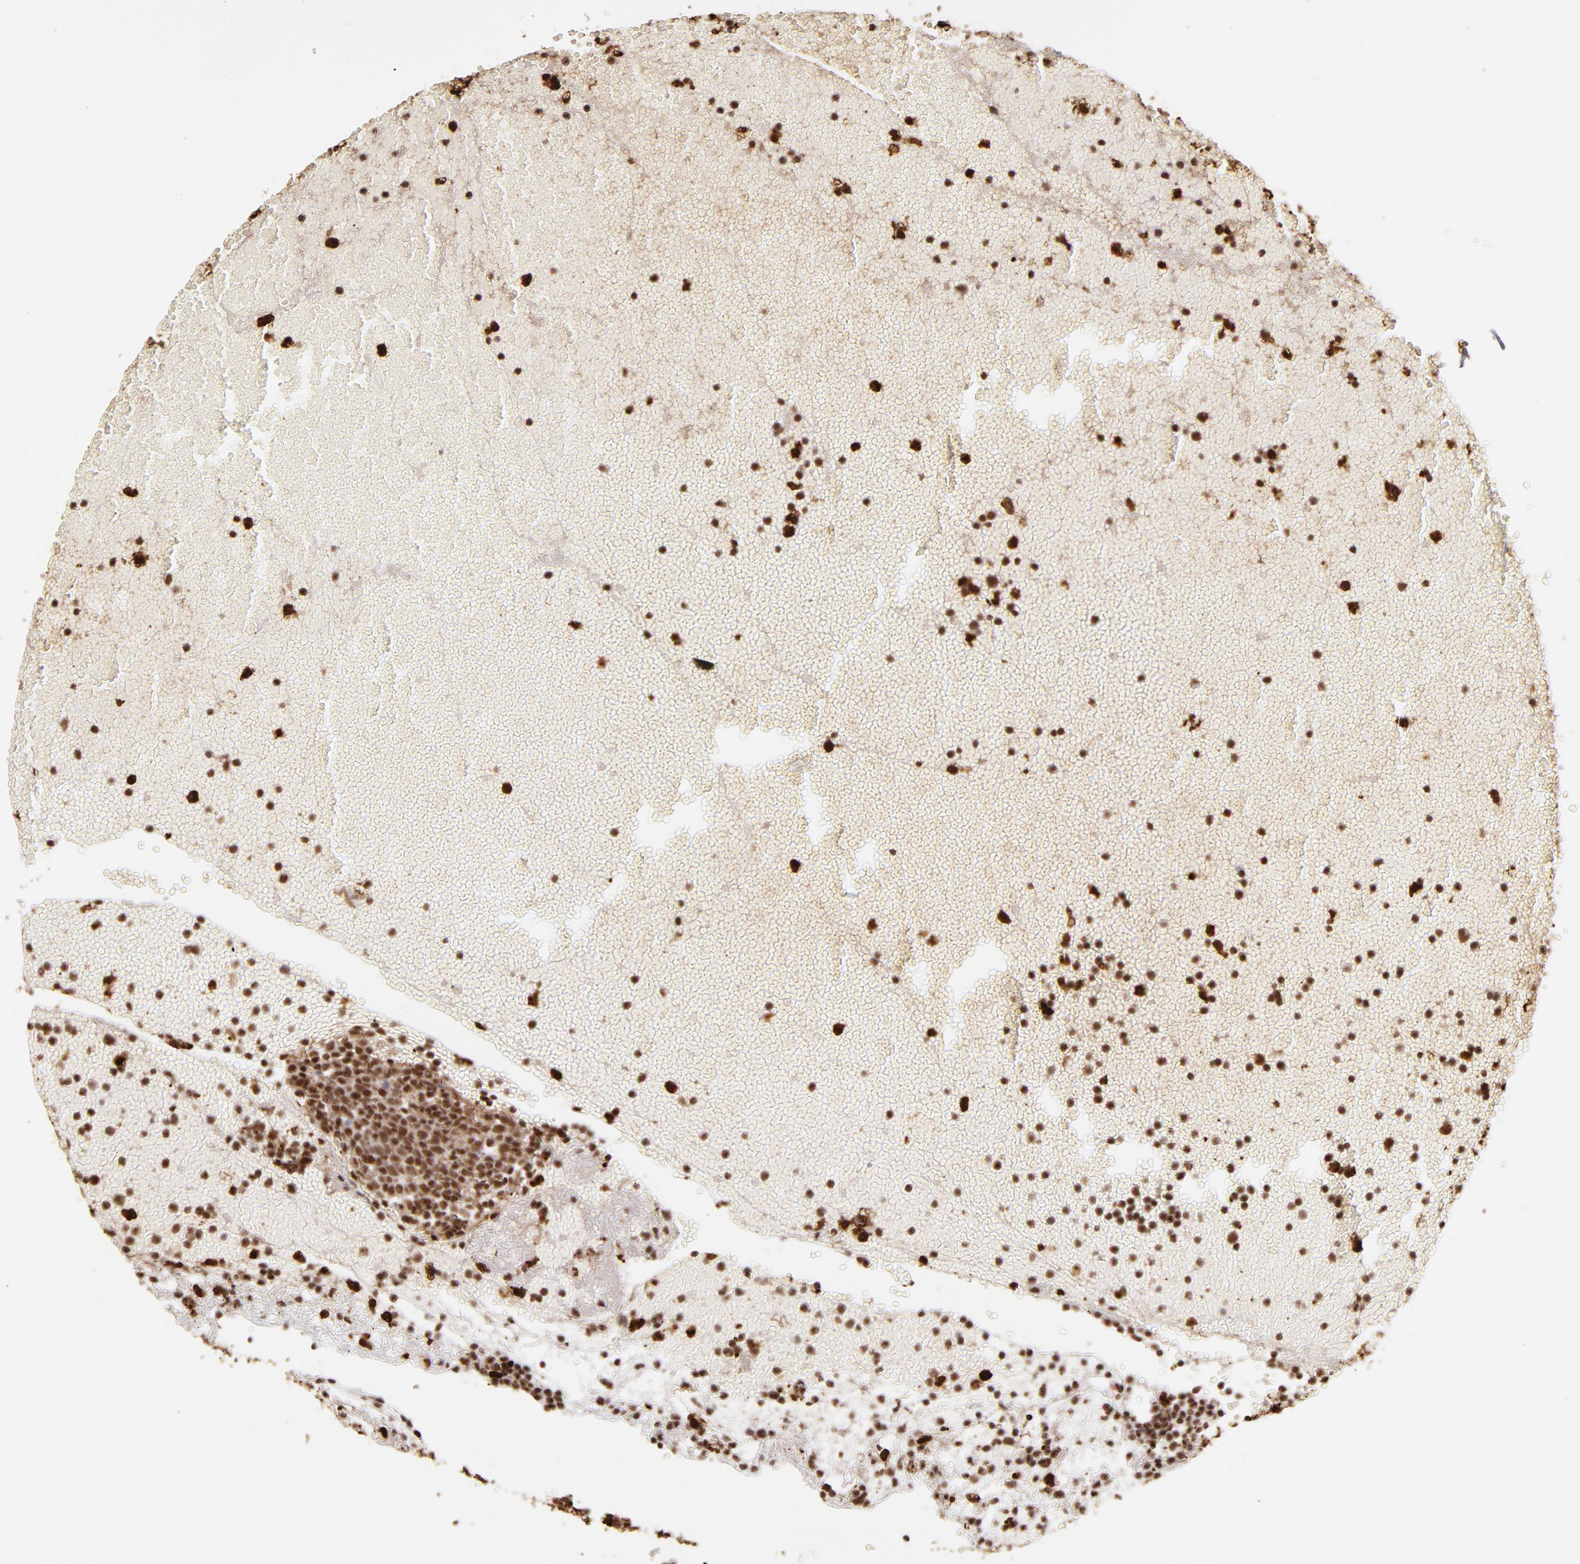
{"staining": {"intensity": "moderate", "quantity": ">75%", "location": "cytoplasmic/membranous,nuclear"}, "tissue": "tonsil", "cell_type": "Germinal center cells", "image_type": "normal", "snomed": [{"axis": "morphology", "description": "Normal tissue, NOS"}, {"axis": "topography", "description": "Tonsil"}], "caption": "A micrograph showing moderate cytoplasmic/membranous,nuclear expression in approximately >75% of germinal center cells in normal tonsil, as visualized by brown immunohistochemical staining.", "gene": "ZFX", "patient": {"sex": "female", "age": 40}}